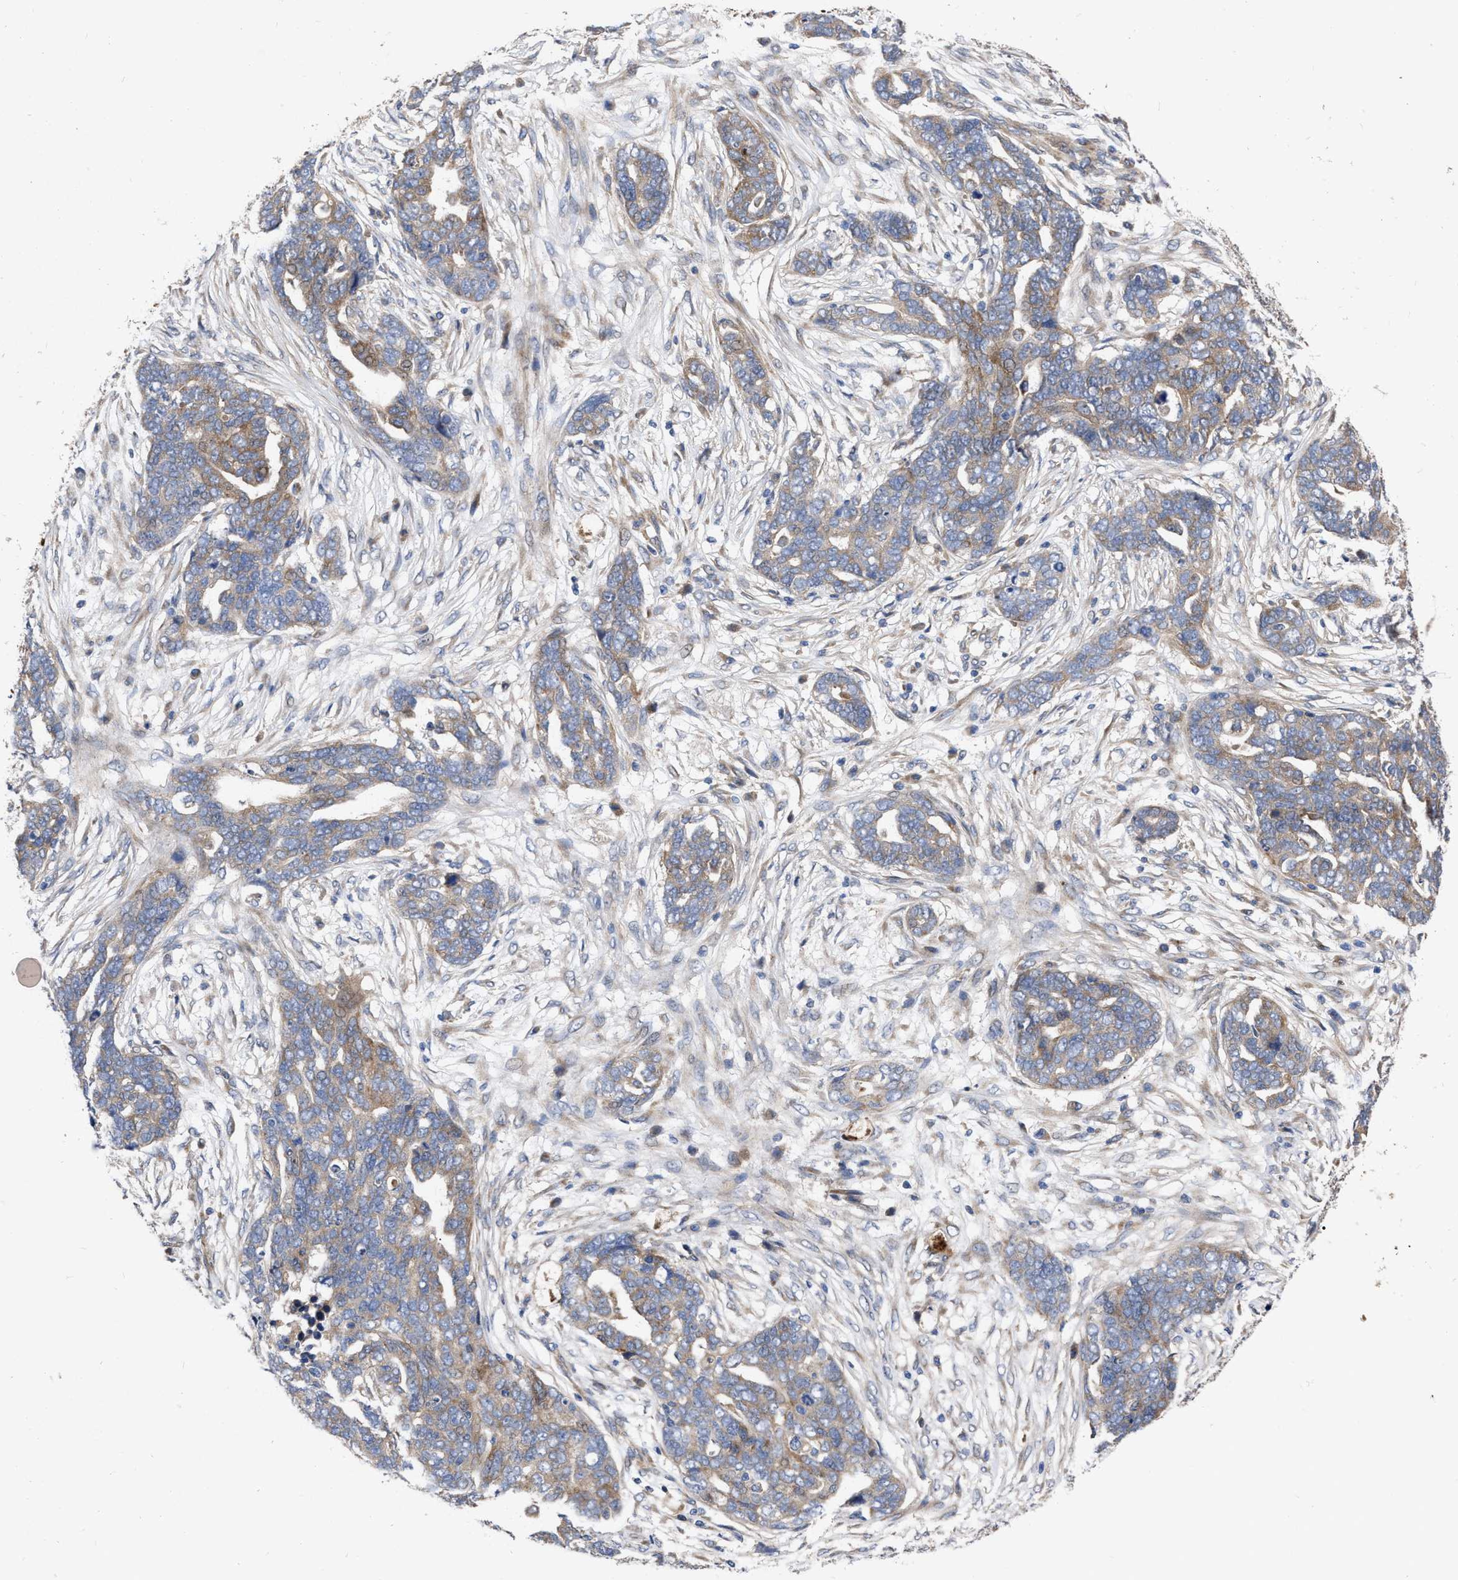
{"staining": {"intensity": "weak", "quantity": ">75%", "location": "cytoplasmic/membranous"}, "tissue": "ovarian cancer", "cell_type": "Tumor cells", "image_type": "cancer", "snomed": [{"axis": "morphology", "description": "Normal tissue, NOS"}, {"axis": "morphology", "description": "Cystadenocarcinoma, serous, NOS"}, {"axis": "topography", "description": "Fallopian tube"}, {"axis": "topography", "description": "Ovary"}], "caption": "IHC of ovarian serous cystadenocarcinoma exhibits low levels of weak cytoplasmic/membranous staining in approximately >75% of tumor cells.", "gene": "MLST8", "patient": {"sex": "female", "age": 56}}